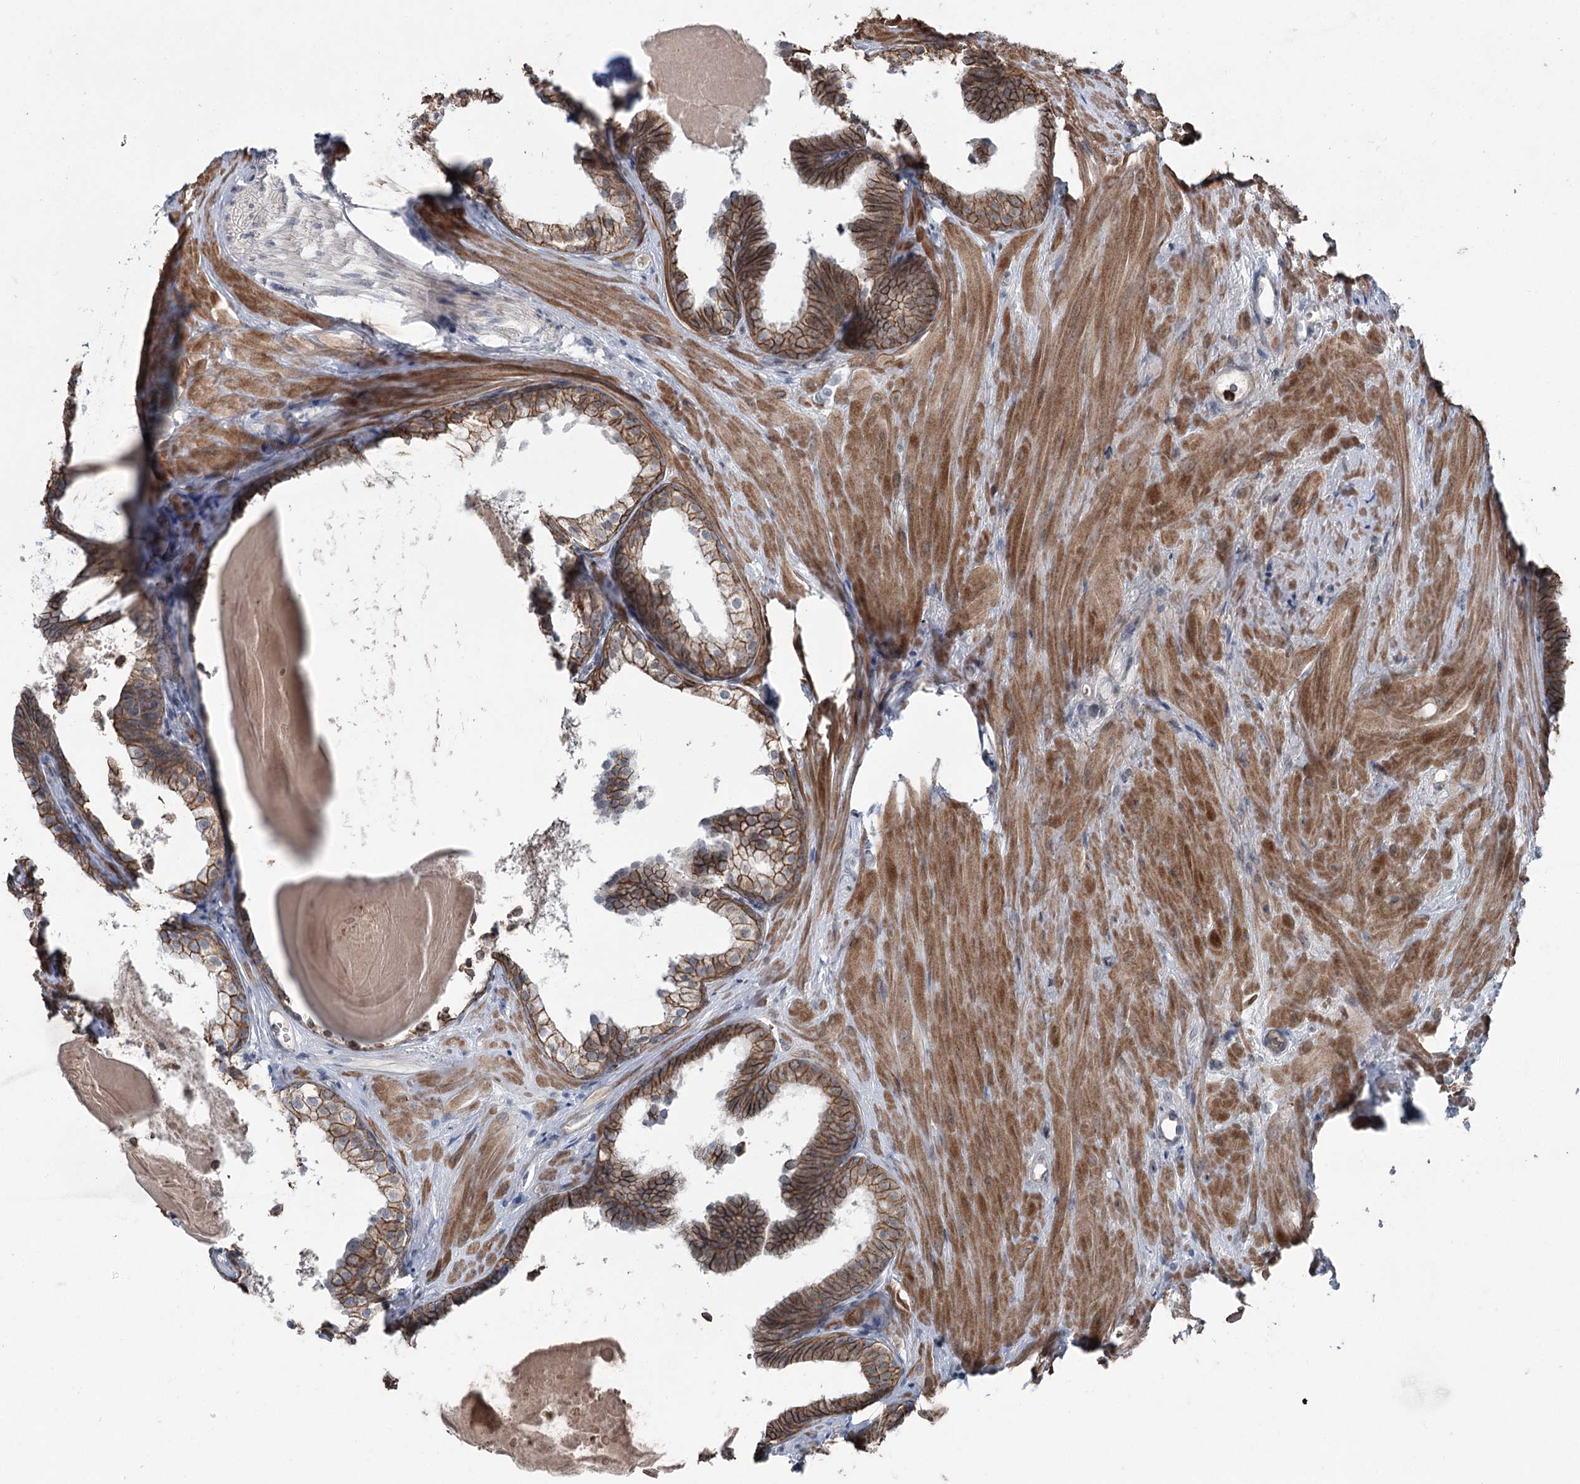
{"staining": {"intensity": "strong", "quantity": ">75%", "location": "cytoplasmic/membranous"}, "tissue": "prostate cancer", "cell_type": "Tumor cells", "image_type": "cancer", "snomed": [{"axis": "morphology", "description": "Adenocarcinoma, Low grade"}, {"axis": "topography", "description": "Prostate"}], "caption": "Immunohistochemical staining of human prostate cancer (low-grade adenocarcinoma) exhibits high levels of strong cytoplasmic/membranous positivity in about >75% of tumor cells.", "gene": "FAM120B", "patient": {"sex": "male", "age": 47}}